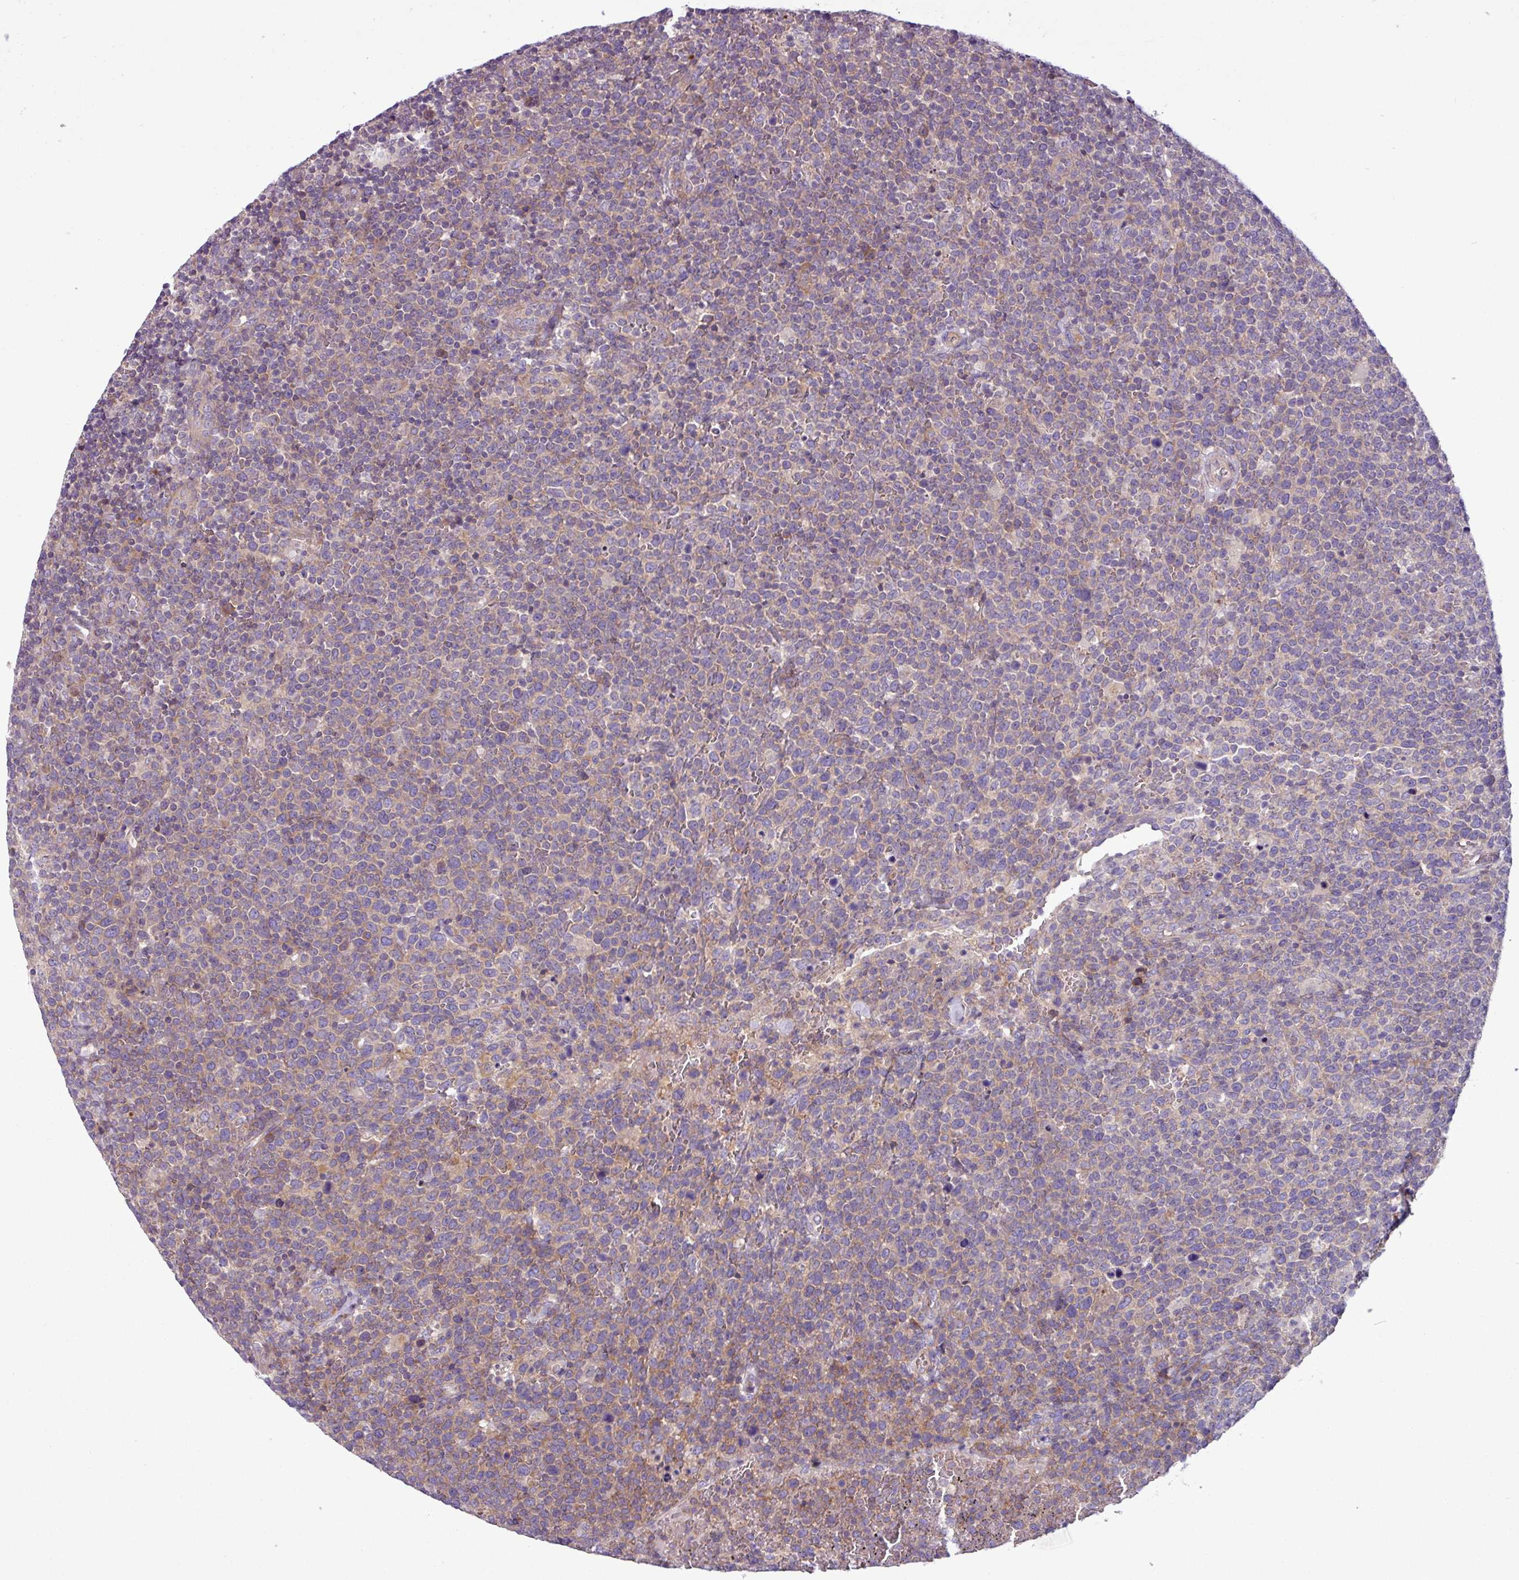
{"staining": {"intensity": "weak", "quantity": "25%-75%", "location": "cytoplasmic/membranous"}, "tissue": "lymphoma", "cell_type": "Tumor cells", "image_type": "cancer", "snomed": [{"axis": "morphology", "description": "Malignant lymphoma, non-Hodgkin's type, High grade"}, {"axis": "topography", "description": "Lymph node"}], "caption": "A high-resolution image shows immunohistochemistry staining of lymphoma, which exhibits weak cytoplasmic/membranous expression in approximately 25%-75% of tumor cells.", "gene": "MROH2A", "patient": {"sex": "male", "age": 61}}